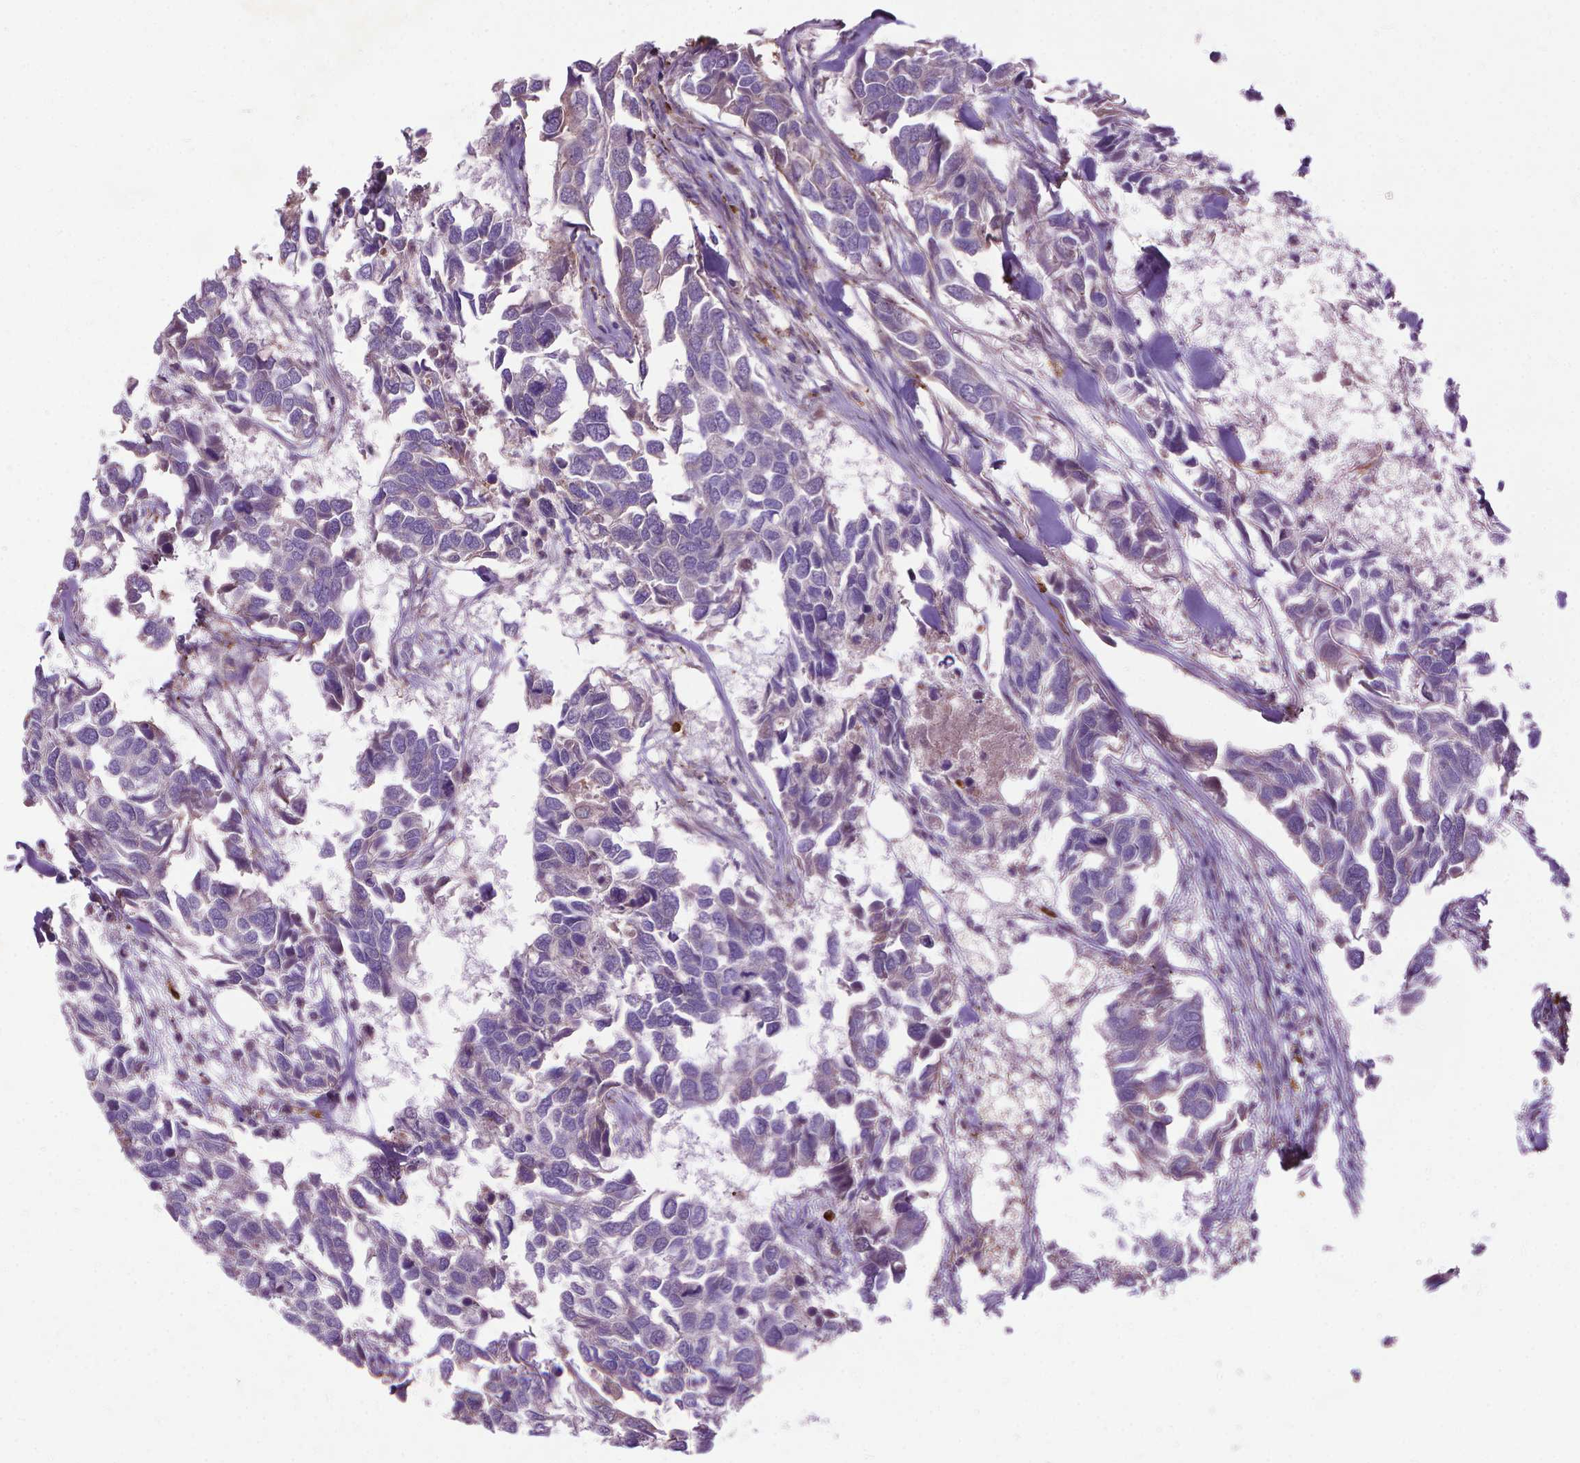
{"staining": {"intensity": "negative", "quantity": "none", "location": "none"}, "tissue": "breast cancer", "cell_type": "Tumor cells", "image_type": "cancer", "snomed": [{"axis": "morphology", "description": "Duct carcinoma"}, {"axis": "topography", "description": "Breast"}], "caption": "Breast cancer was stained to show a protein in brown. There is no significant expression in tumor cells.", "gene": "MYH14", "patient": {"sex": "female", "age": 83}}